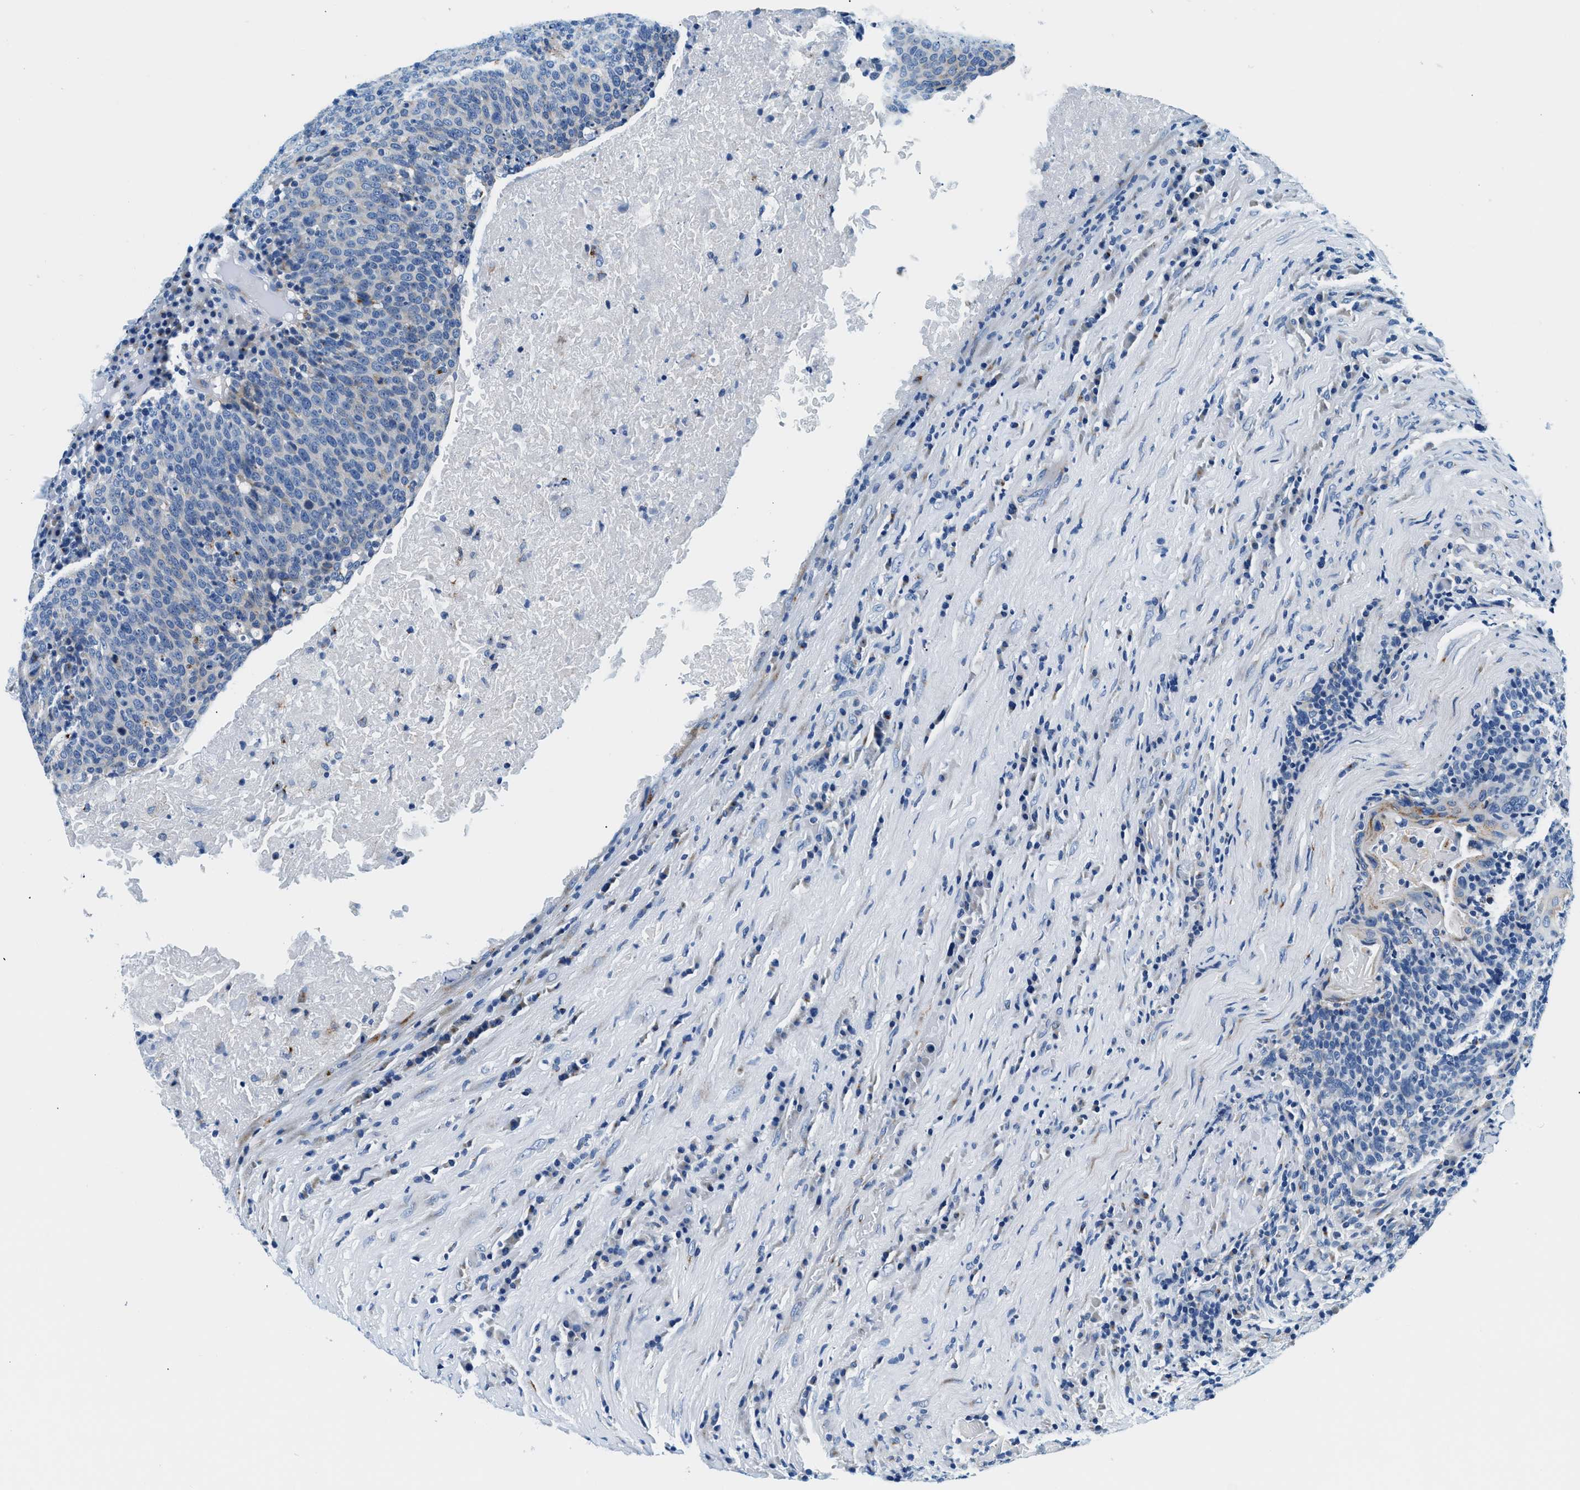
{"staining": {"intensity": "negative", "quantity": "none", "location": "none"}, "tissue": "head and neck cancer", "cell_type": "Tumor cells", "image_type": "cancer", "snomed": [{"axis": "morphology", "description": "Squamous cell carcinoma, NOS"}, {"axis": "morphology", "description": "Squamous cell carcinoma, metastatic, NOS"}, {"axis": "topography", "description": "Lymph node"}, {"axis": "topography", "description": "Head-Neck"}], "caption": "A high-resolution micrograph shows IHC staining of squamous cell carcinoma (head and neck), which reveals no significant staining in tumor cells.", "gene": "VPS53", "patient": {"sex": "male", "age": 62}}